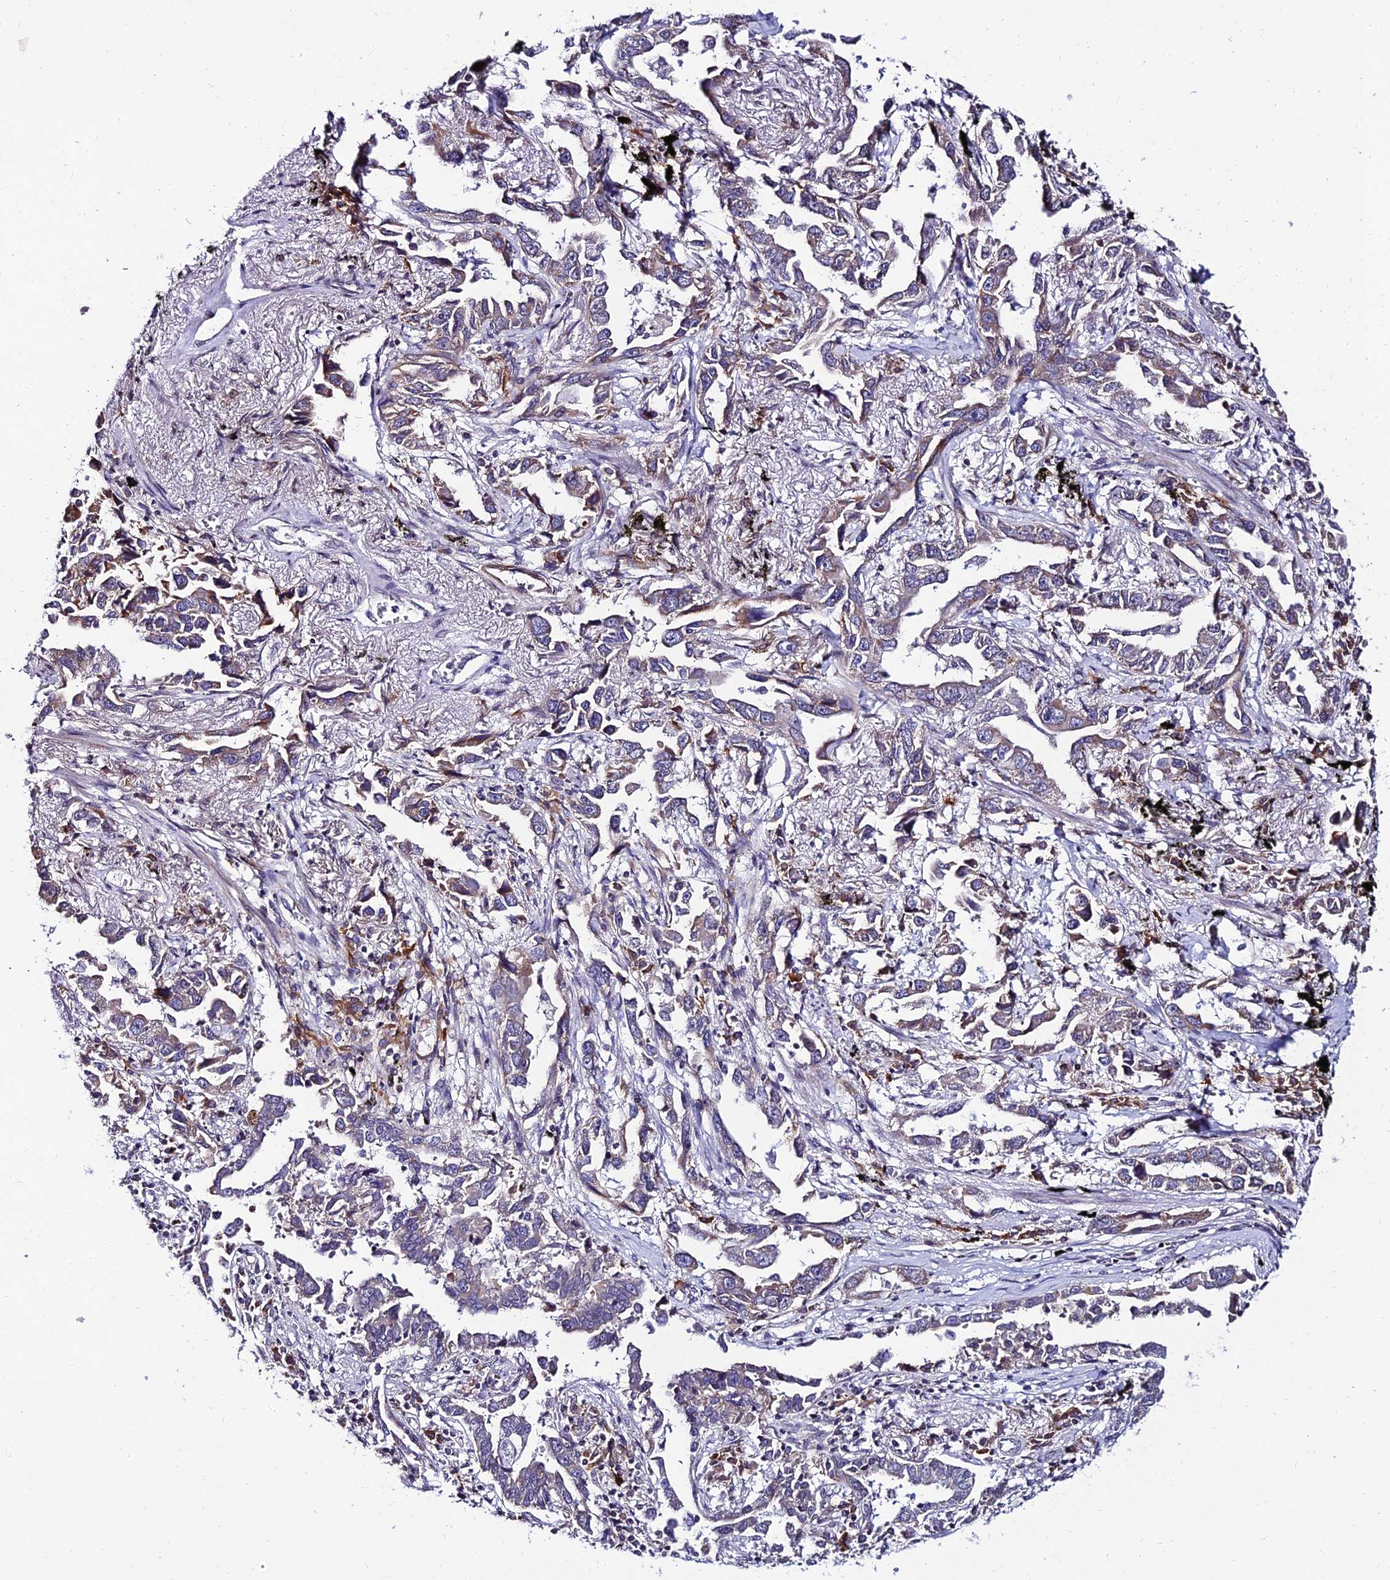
{"staining": {"intensity": "weak", "quantity": "<25%", "location": "cytoplasmic/membranous"}, "tissue": "lung cancer", "cell_type": "Tumor cells", "image_type": "cancer", "snomed": [{"axis": "morphology", "description": "Adenocarcinoma, NOS"}, {"axis": "topography", "description": "Lung"}], "caption": "Immunohistochemical staining of human lung cancer (adenocarcinoma) demonstrates no significant expression in tumor cells.", "gene": "CDNF", "patient": {"sex": "male", "age": 67}}